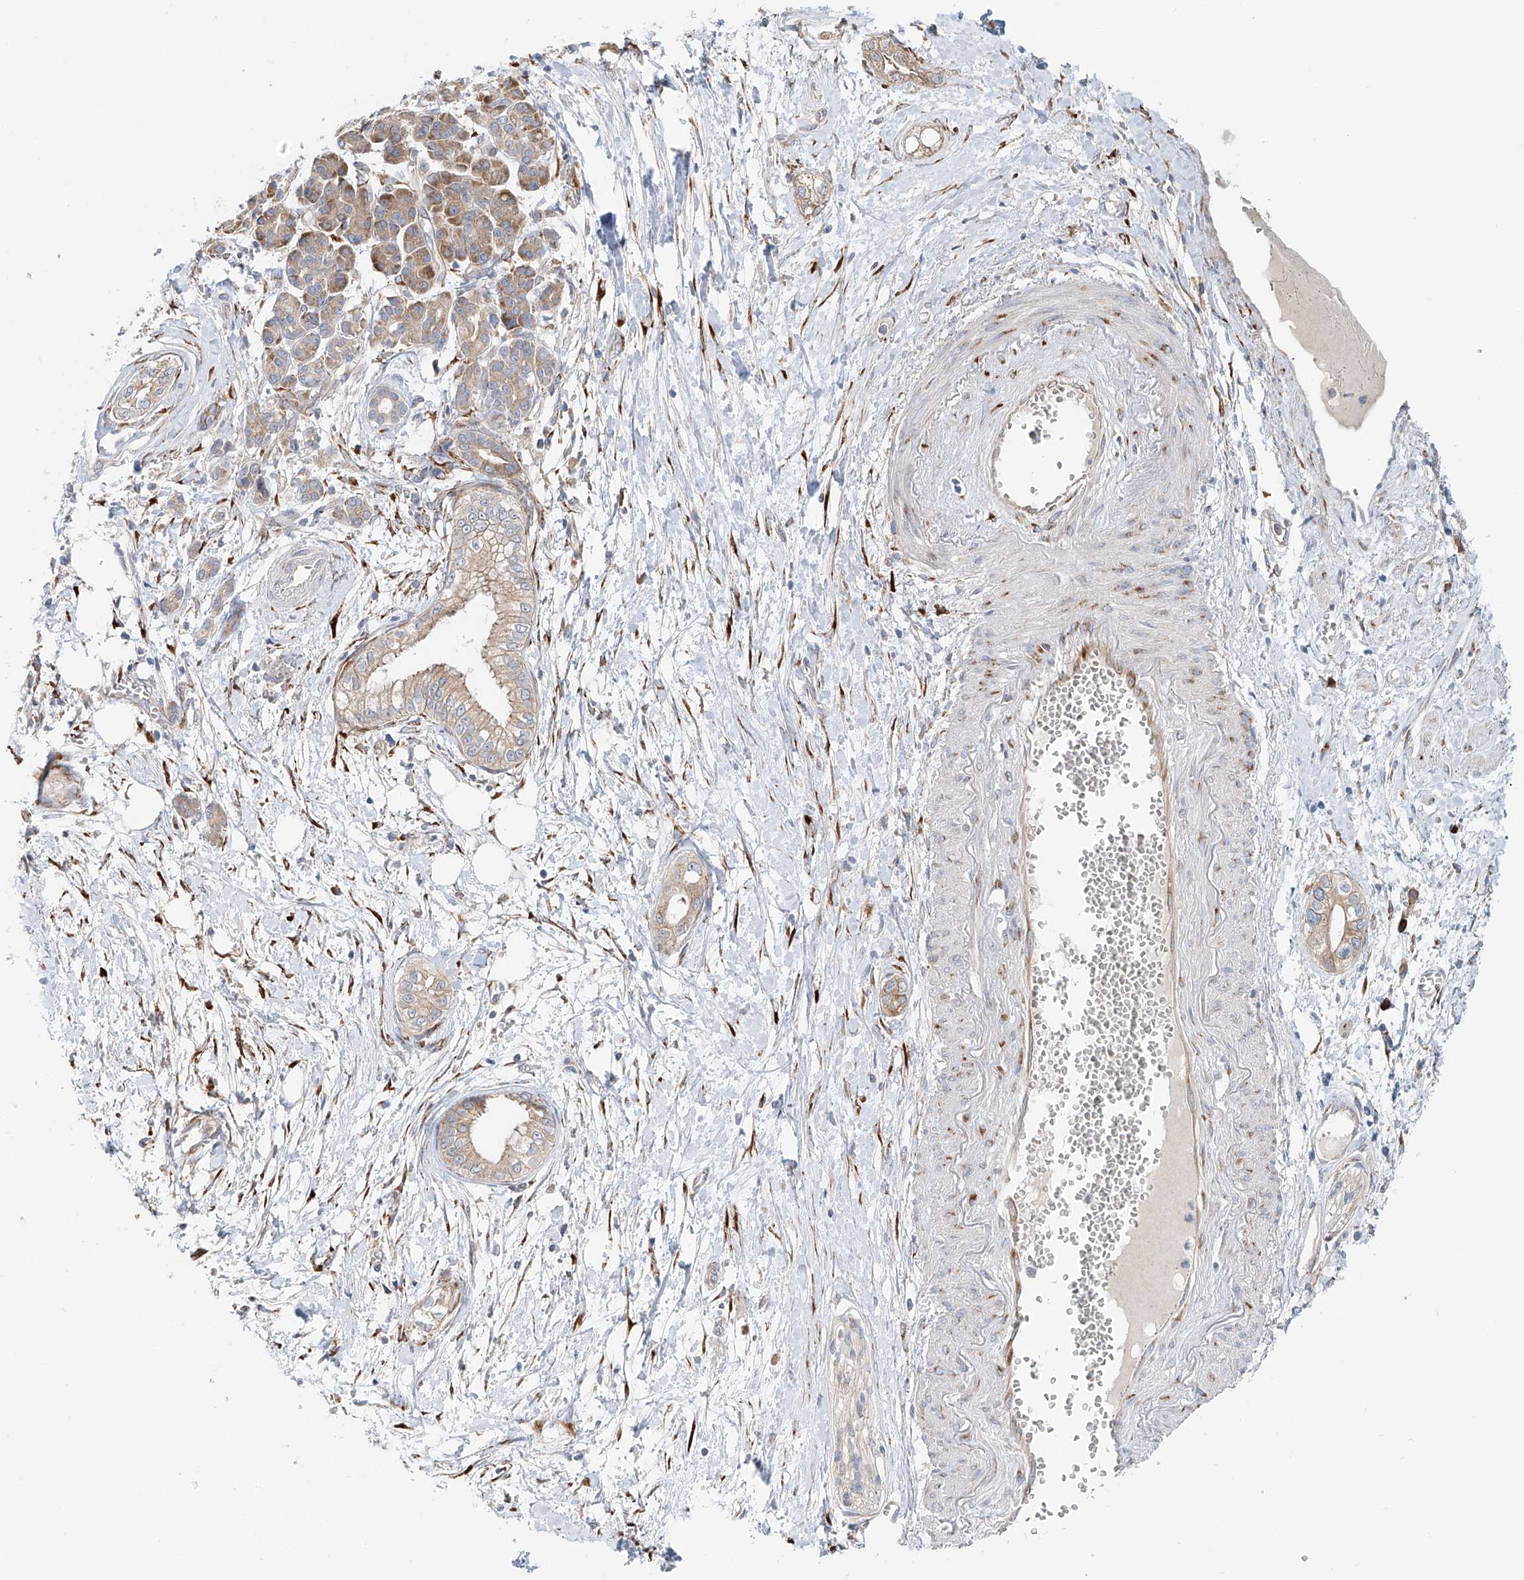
{"staining": {"intensity": "weak", "quantity": ">75%", "location": "cytoplasmic/membranous"}, "tissue": "pancreatic cancer", "cell_type": "Tumor cells", "image_type": "cancer", "snomed": [{"axis": "morphology", "description": "Adenocarcinoma, NOS"}, {"axis": "topography", "description": "Pancreas"}], "caption": "An immunohistochemistry photomicrograph of neoplastic tissue is shown. Protein staining in brown highlights weak cytoplasmic/membranous positivity in adenocarcinoma (pancreatic) within tumor cells.", "gene": "SNAP29", "patient": {"sex": "male", "age": 68}}